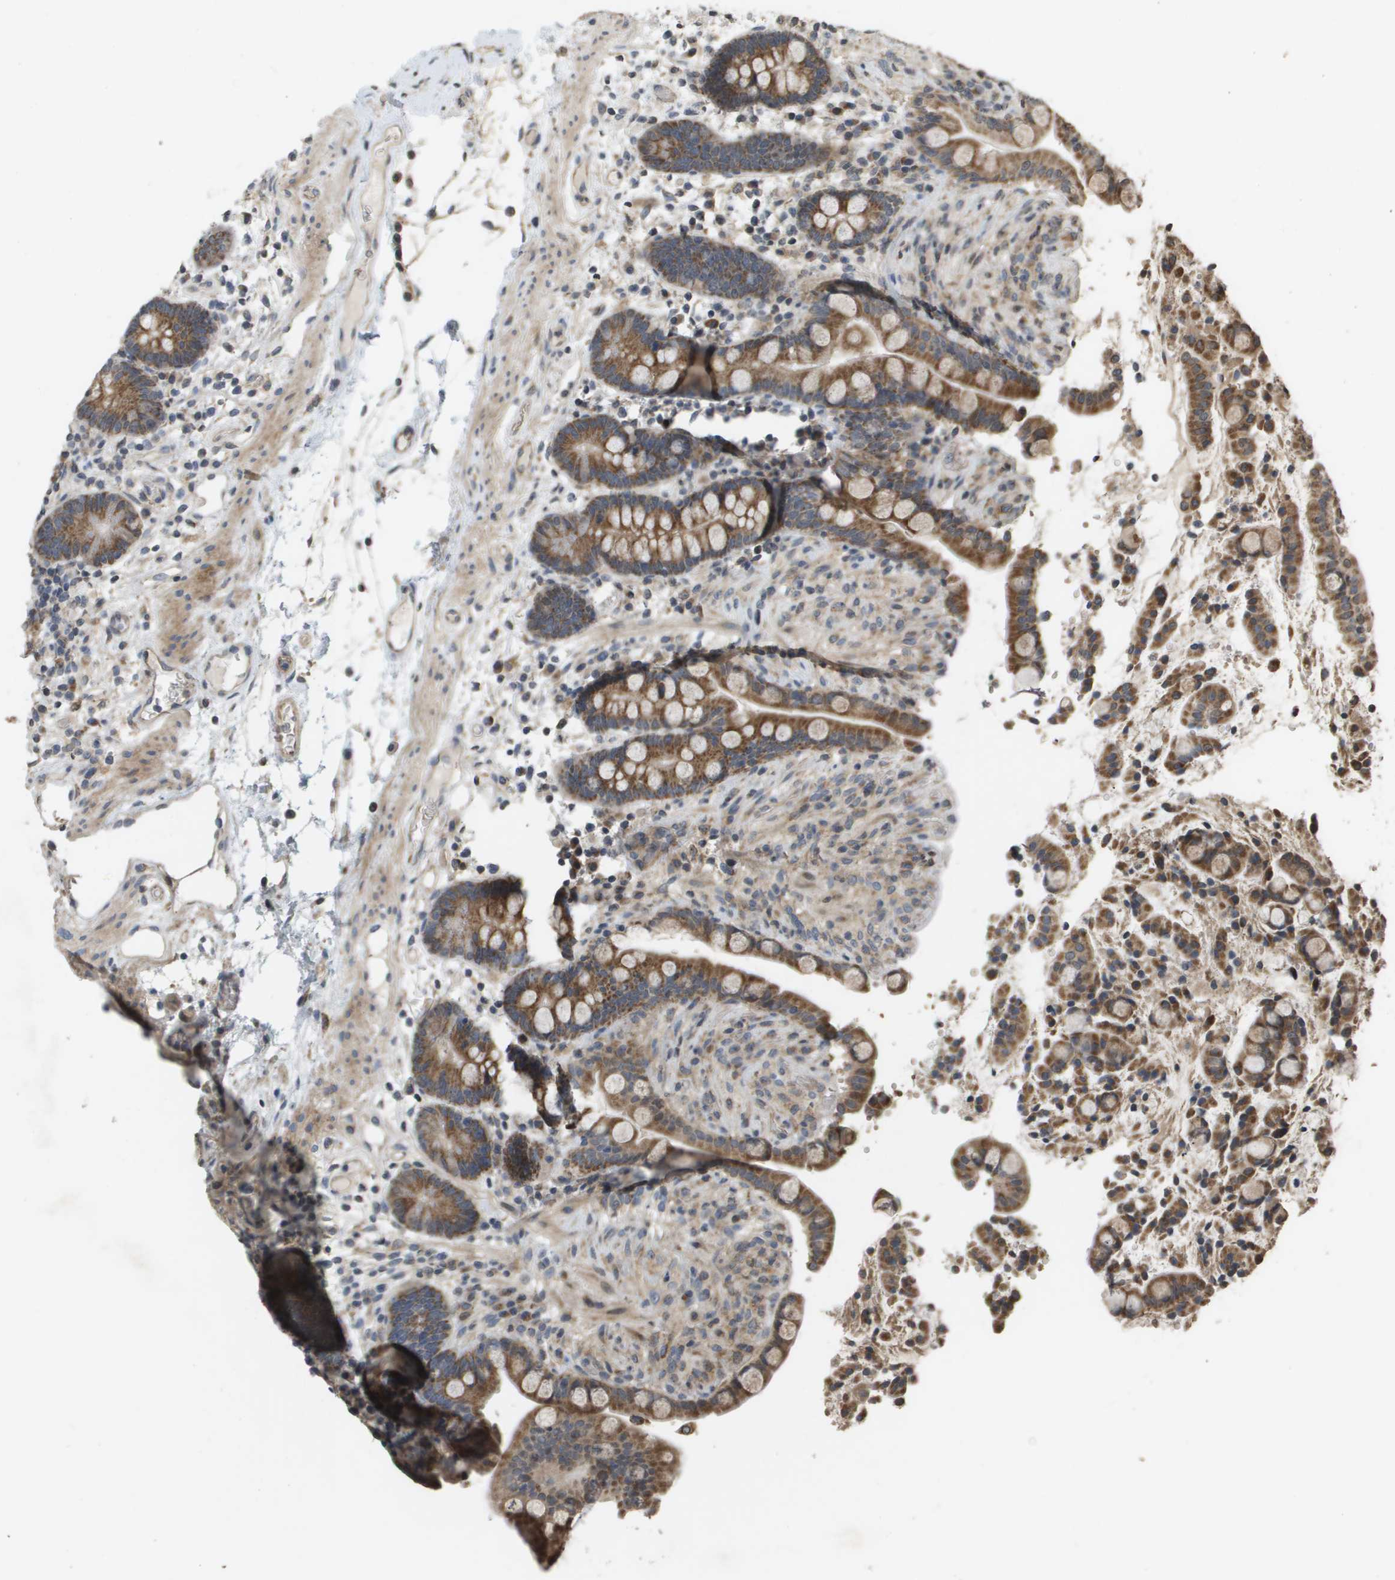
{"staining": {"intensity": "weak", "quantity": ">75%", "location": "cytoplasmic/membranous"}, "tissue": "colon", "cell_type": "Endothelial cells", "image_type": "normal", "snomed": [{"axis": "morphology", "description": "Normal tissue, NOS"}, {"axis": "topography", "description": "Colon"}], "caption": "Normal colon reveals weak cytoplasmic/membranous positivity in approximately >75% of endothelial cells, visualized by immunohistochemistry. (IHC, brightfield microscopy, high magnification).", "gene": "RAB21", "patient": {"sex": "male", "age": 73}}